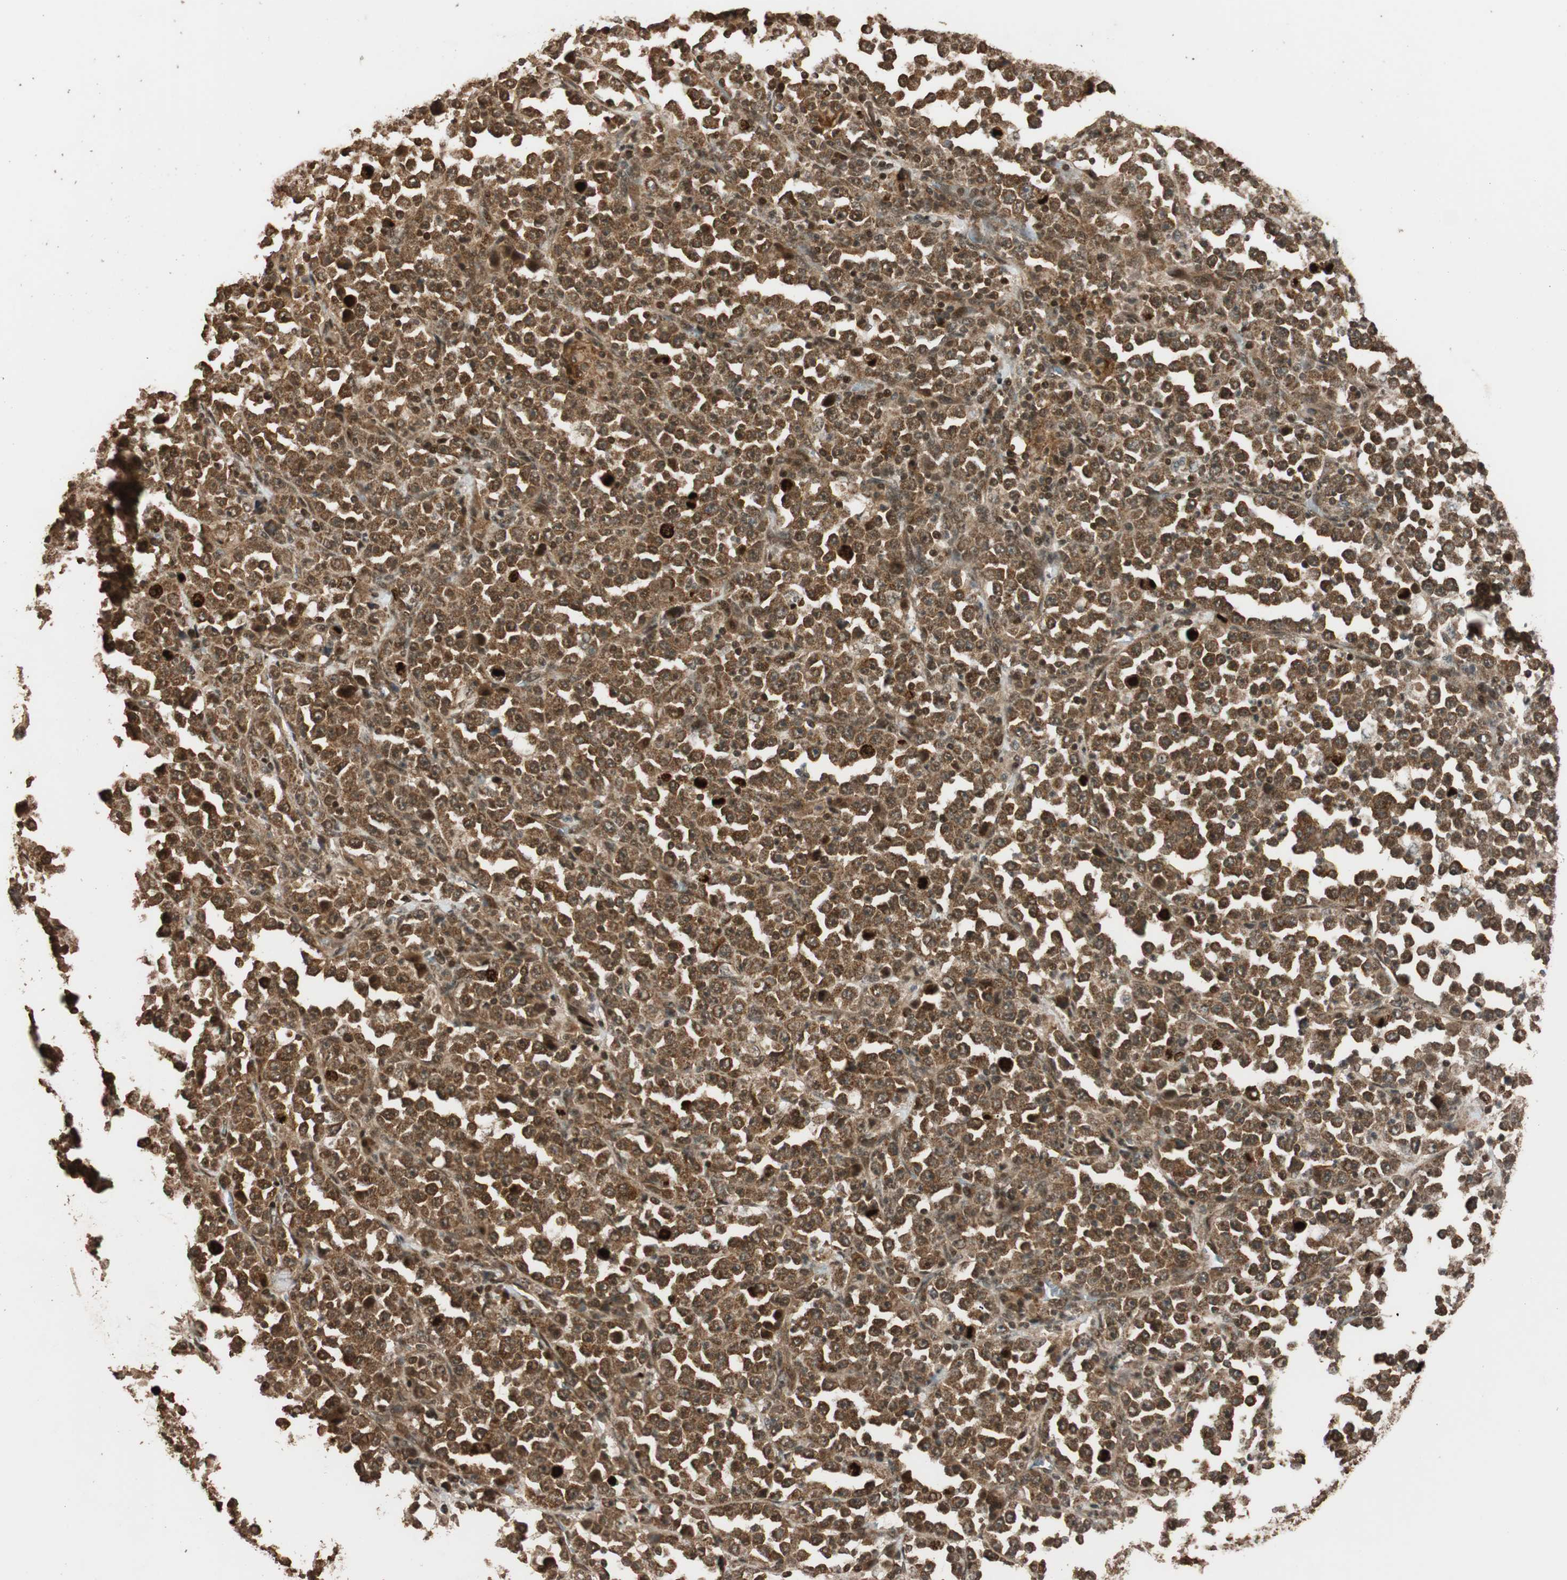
{"staining": {"intensity": "moderate", "quantity": ">75%", "location": "cytoplasmic/membranous"}, "tissue": "stomach cancer", "cell_type": "Tumor cells", "image_type": "cancer", "snomed": [{"axis": "morphology", "description": "Normal tissue, NOS"}, {"axis": "morphology", "description": "Adenocarcinoma, NOS"}, {"axis": "topography", "description": "Stomach, upper"}, {"axis": "topography", "description": "Stomach"}], "caption": "Immunohistochemical staining of stomach cancer shows medium levels of moderate cytoplasmic/membranous protein staining in approximately >75% of tumor cells. Nuclei are stained in blue.", "gene": "ALKBH5", "patient": {"sex": "male", "age": 59}}